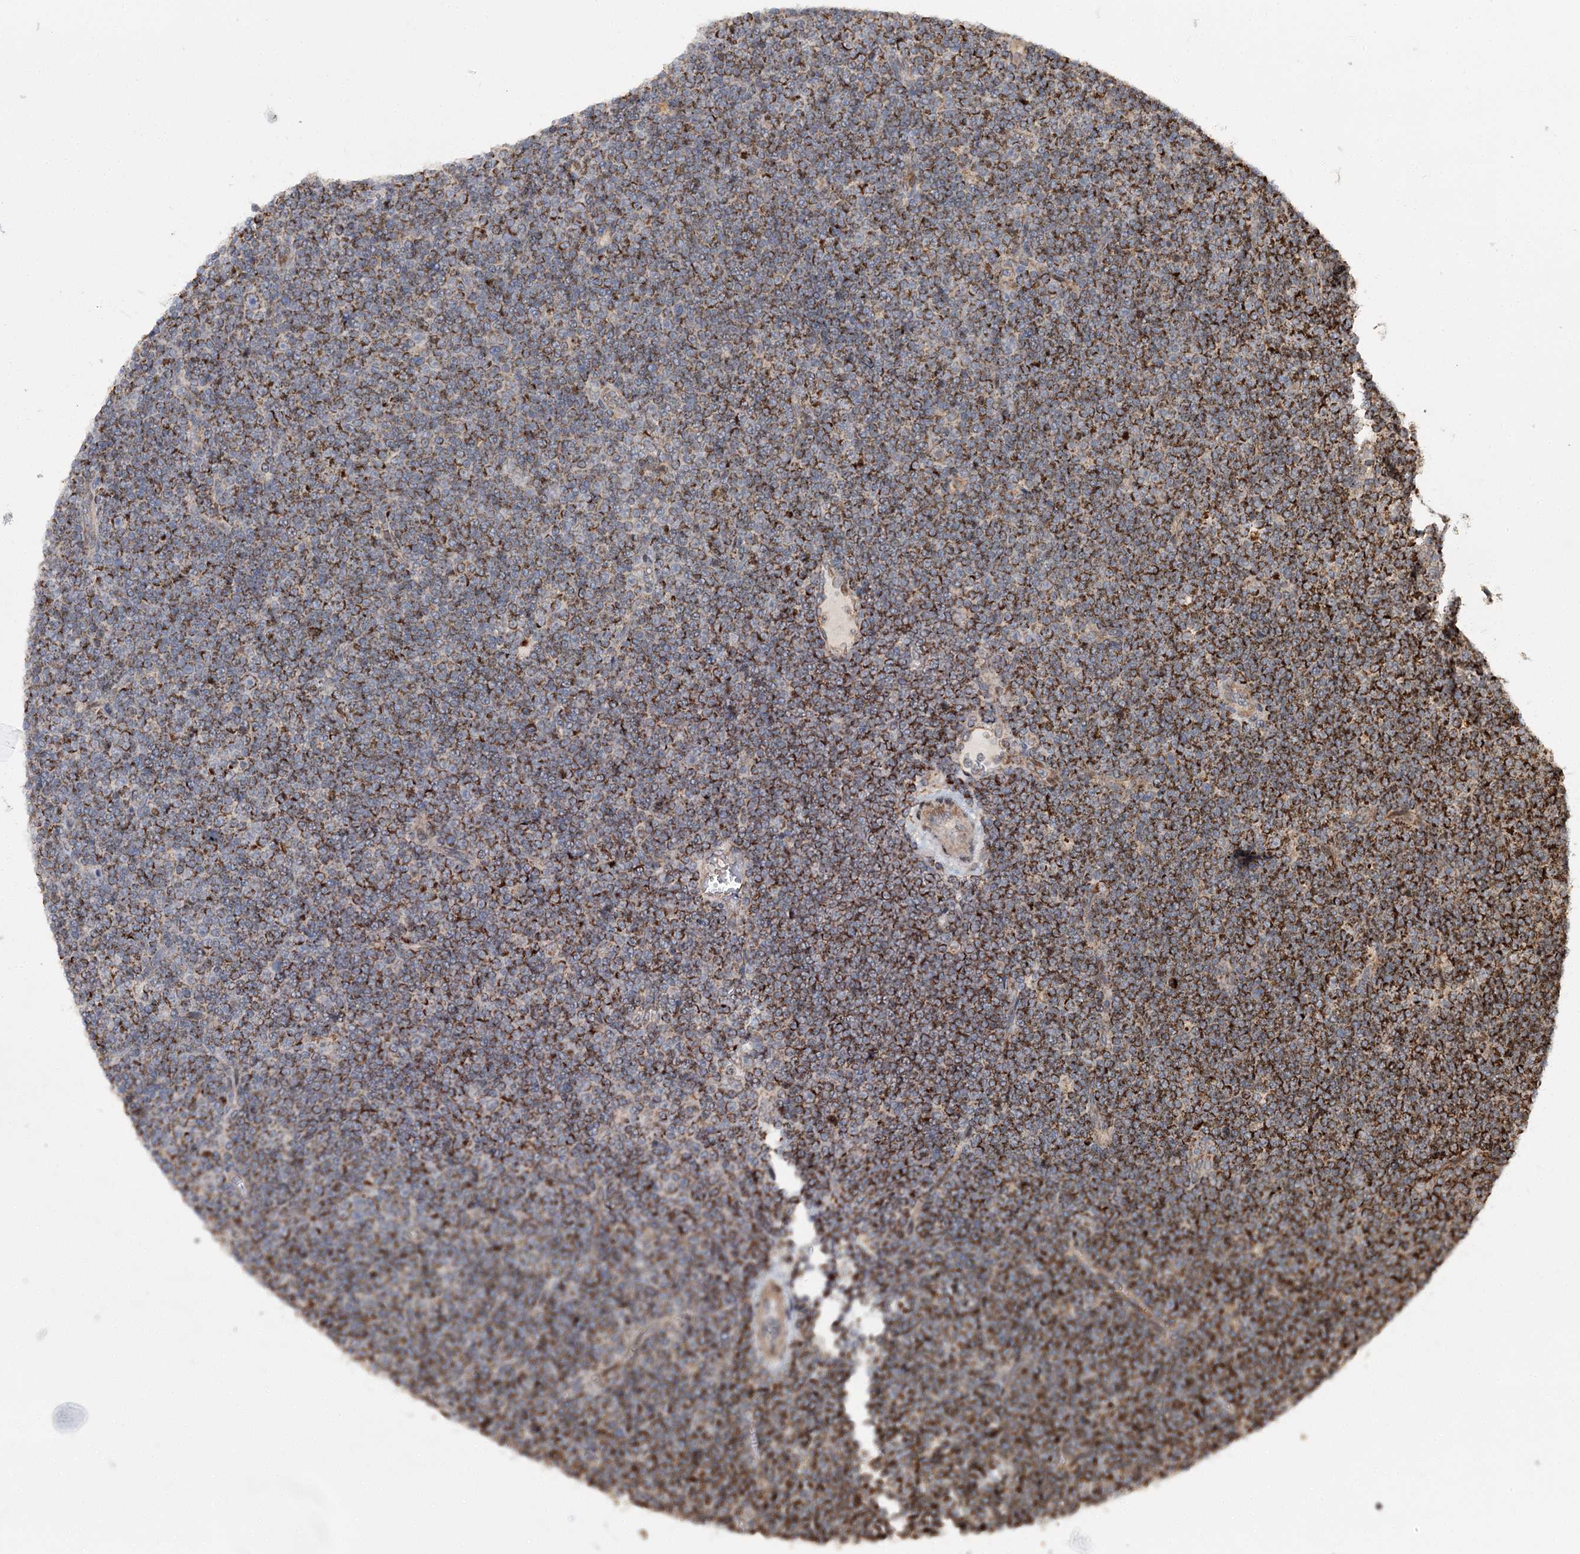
{"staining": {"intensity": "moderate", "quantity": ">75%", "location": "cytoplasmic/membranous"}, "tissue": "lymphoma", "cell_type": "Tumor cells", "image_type": "cancer", "snomed": [{"axis": "morphology", "description": "Malignant lymphoma, non-Hodgkin's type, Low grade"}, {"axis": "topography", "description": "Lymph node"}], "caption": "Lymphoma was stained to show a protein in brown. There is medium levels of moderate cytoplasmic/membranous staining in about >75% of tumor cells. (IHC, brightfield microscopy, high magnification).", "gene": "ZNRF3", "patient": {"sex": "female", "age": 67}}